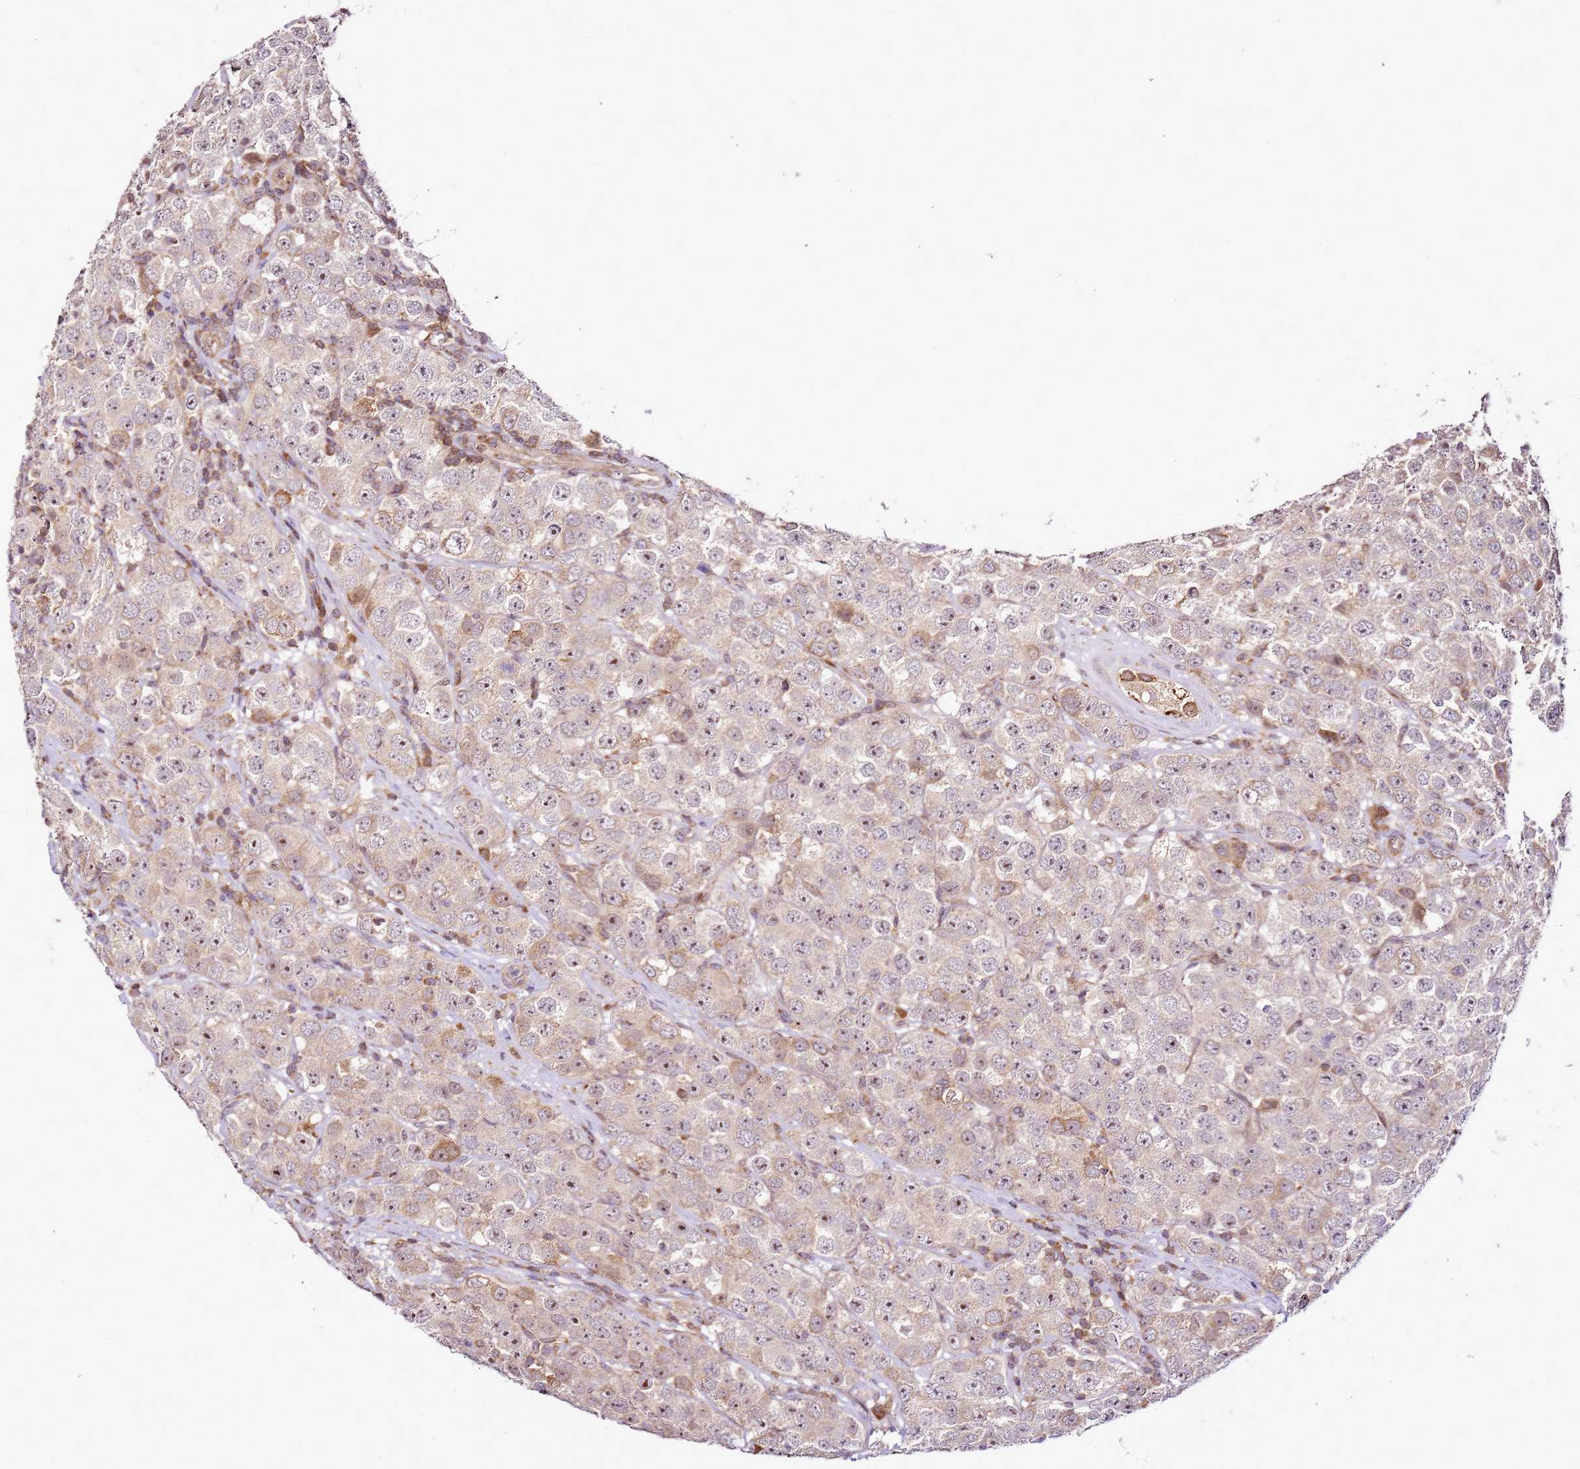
{"staining": {"intensity": "weak", "quantity": ">75%", "location": "cytoplasmic/membranous,nuclear"}, "tissue": "testis cancer", "cell_type": "Tumor cells", "image_type": "cancer", "snomed": [{"axis": "morphology", "description": "Seminoma, NOS"}, {"axis": "topography", "description": "Testis"}], "caption": "A brown stain shows weak cytoplasmic/membranous and nuclear expression of a protein in seminoma (testis) tumor cells.", "gene": "RASA3", "patient": {"sex": "male", "age": 28}}